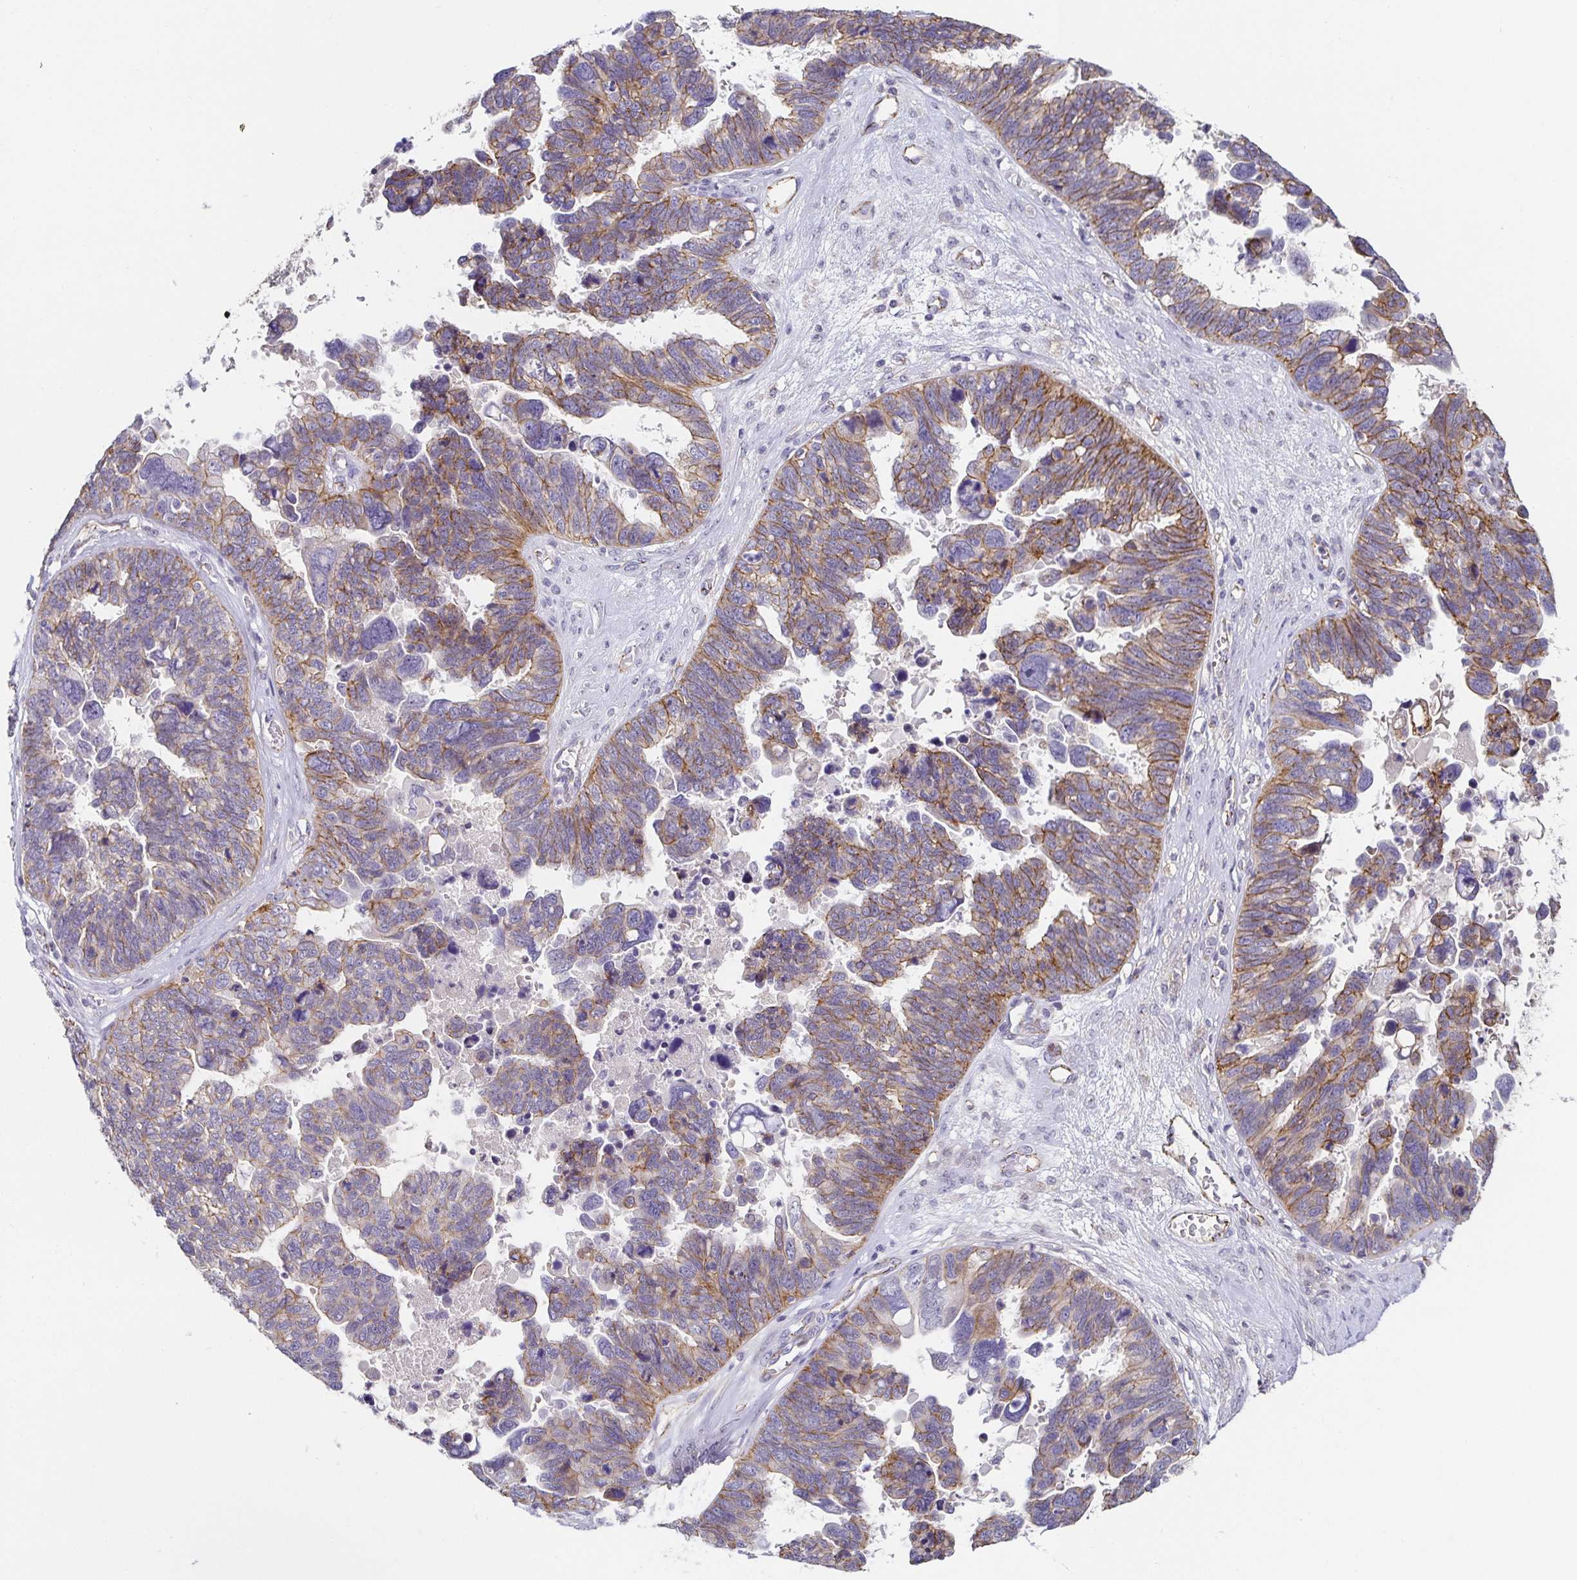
{"staining": {"intensity": "moderate", "quantity": "25%-75%", "location": "cytoplasmic/membranous"}, "tissue": "ovarian cancer", "cell_type": "Tumor cells", "image_type": "cancer", "snomed": [{"axis": "morphology", "description": "Cystadenocarcinoma, serous, NOS"}, {"axis": "topography", "description": "Ovary"}], "caption": "An immunohistochemistry image of neoplastic tissue is shown. Protein staining in brown highlights moderate cytoplasmic/membranous positivity in ovarian cancer (serous cystadenocarcinoma) within tumor cells.", "gene": "PIWIL3", "patient": {"sex": "female", "age": 60}}